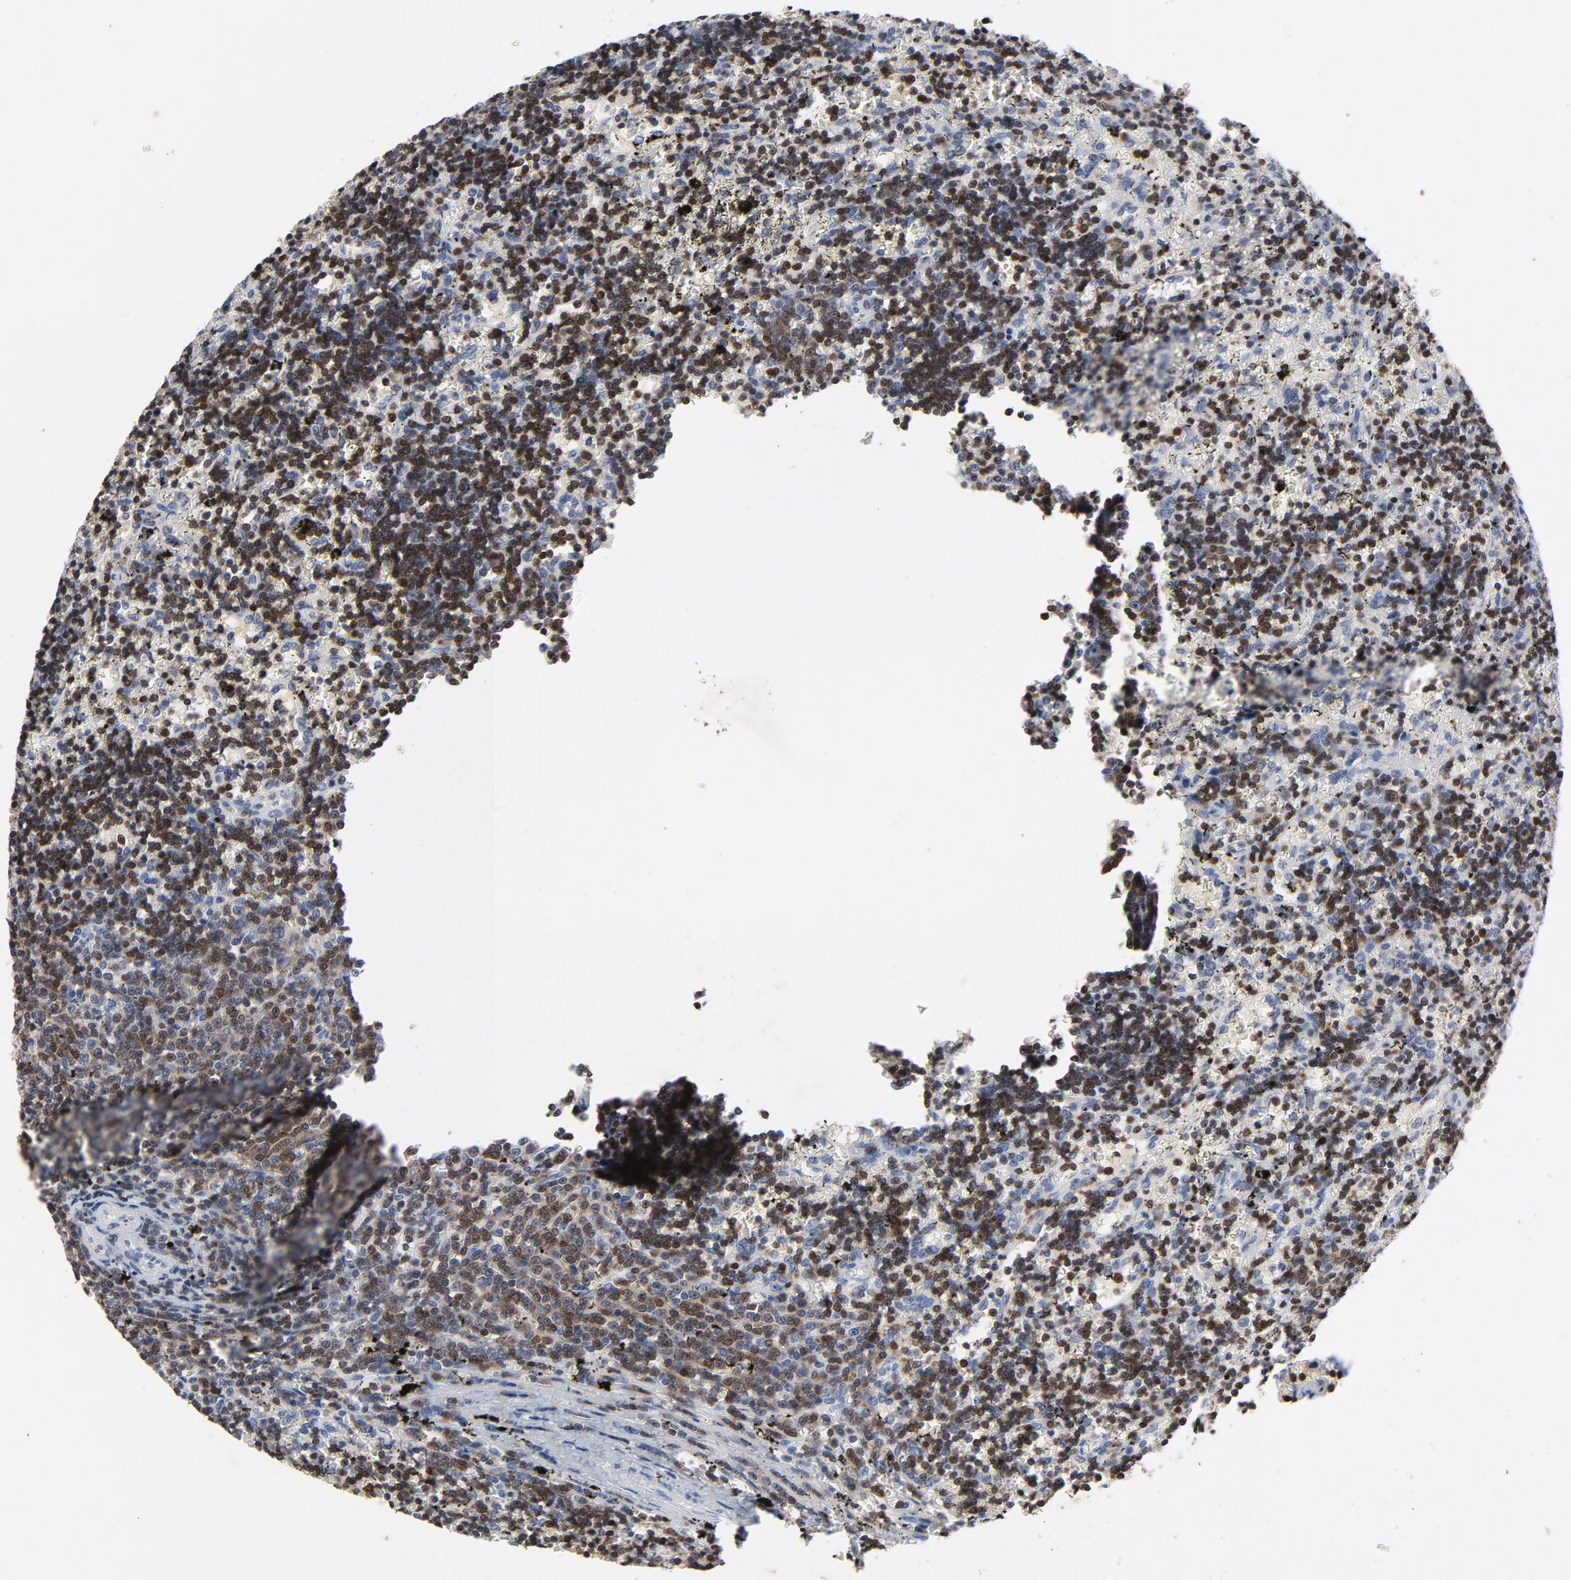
{"staining": {"intensity": "strong", "quantity": ">75%", "location": "cytoplasmic/membranous"}, "tissue": "lymphoma", "cell_type": "Tumor cells", "image_type": "cancer", "snomed": [{"axis": "morphology", "description": "Malignant lymphoma, non-Hodgkin's type, Low grade"}, {"axis": "topography", "description": "Spleen"}], "caption": "A brown stain highlights strong cytoplasmic/membranous staining of a protein in human low-grade malignant lymphoma, non-Hodgkin's type tumor cells.", "gene": "TCL1A", "patient": {"sex": "male", "age": 60}}